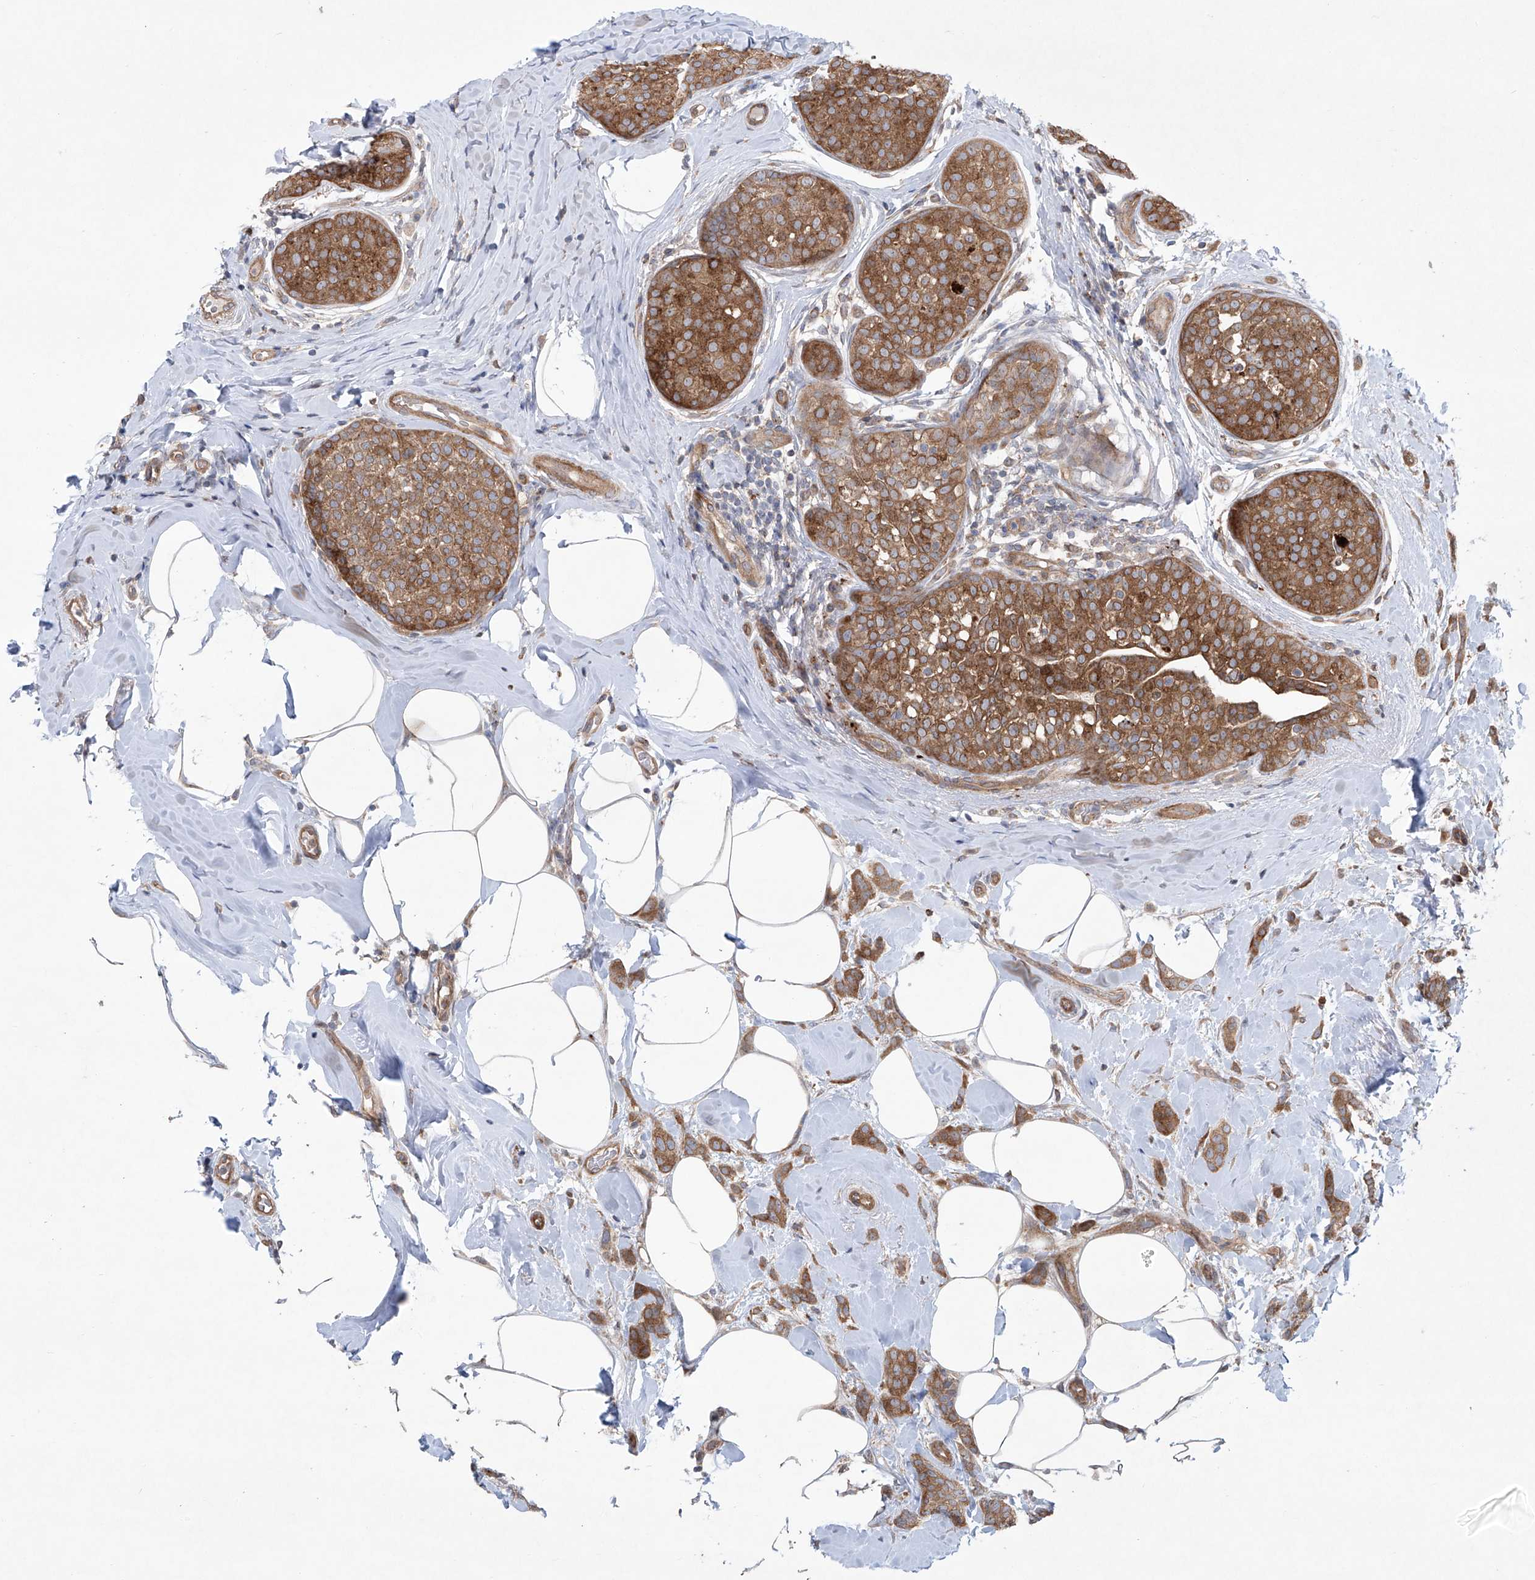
{"staining": {"intensity": "moderate", "quantity": ">75%", "location": "cytoplasmic/membranous"}, "tissue": "breast cancer", "cell_type": "Tumor cells", "image_type": "cancer", "snomed": [{"axis": "morphology", "description": "Lobular carcinoma, in situ"}, {"axis": "morphology", "description": "Lobular carcinoma"}, {"axis": "topography", "description": "Breast"}], "caption": "Immunohistochemistry (IHC) histopathology image of human breast cancer stained for a protein (brown), which shows medium levels of moderate cytoplasmic/membranous expression in about >75% of tumor cells.", "gene": "KLC4", "patient": {"sex": "female", "age": 41}}